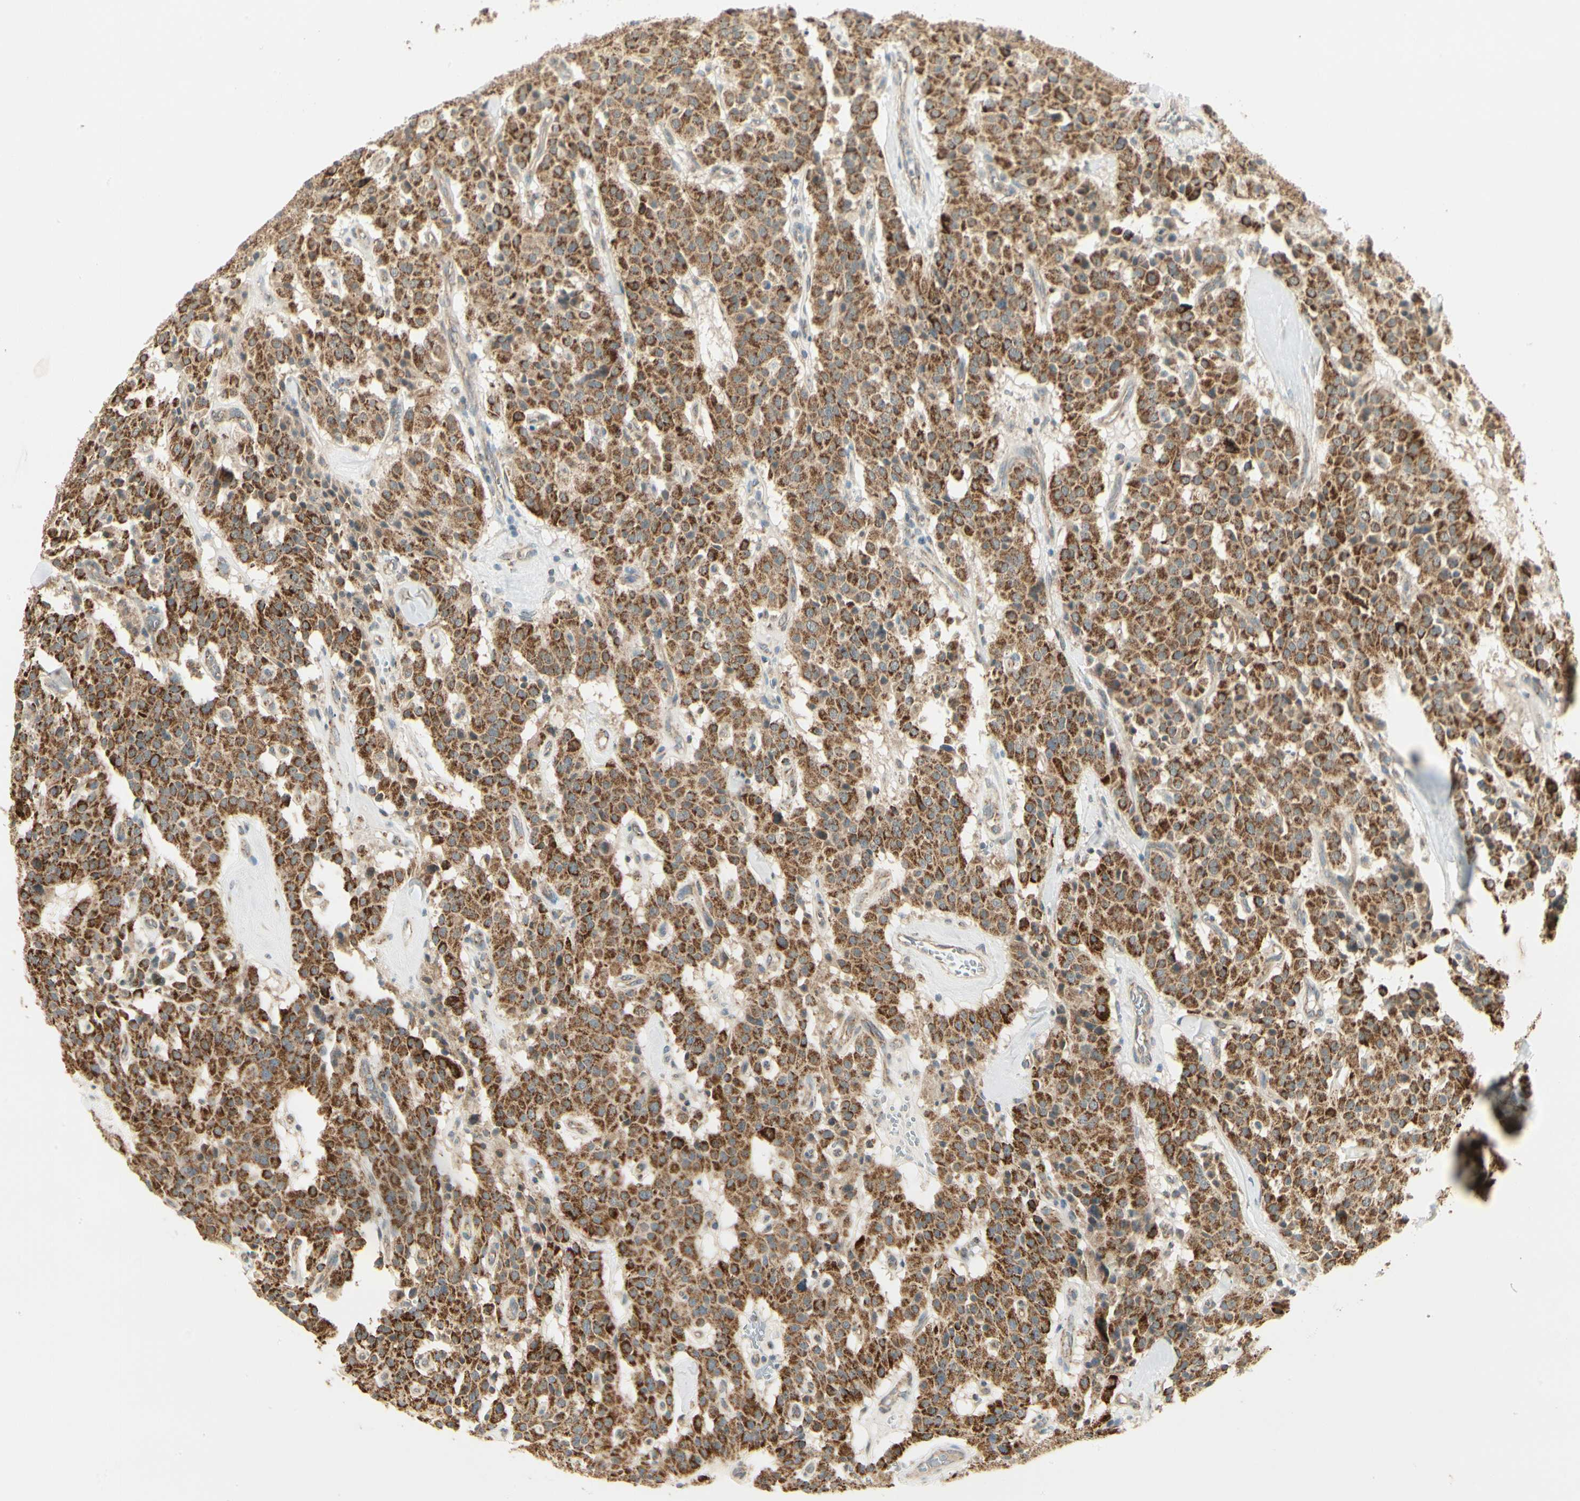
{"staining": {"intensity": "strong", "quantity": ">75%", "location": "cytoplasmic/membranous"}, "tissue": "carcinoid", "cell_type": "Tumor cells", "image_type": "cancer", "snomed": [{"axis": "morphology", "description": "Carcinoid, malignant, NOS"}, {"axis": "topography", "description": "Lung"}], "caption": "Carcinoid stained for a protein reveals strong cytoplasmic/membranous positivity in tumor cells.", "gene": "EPHB3", "patient": {"sex": "male", "age": 30}}